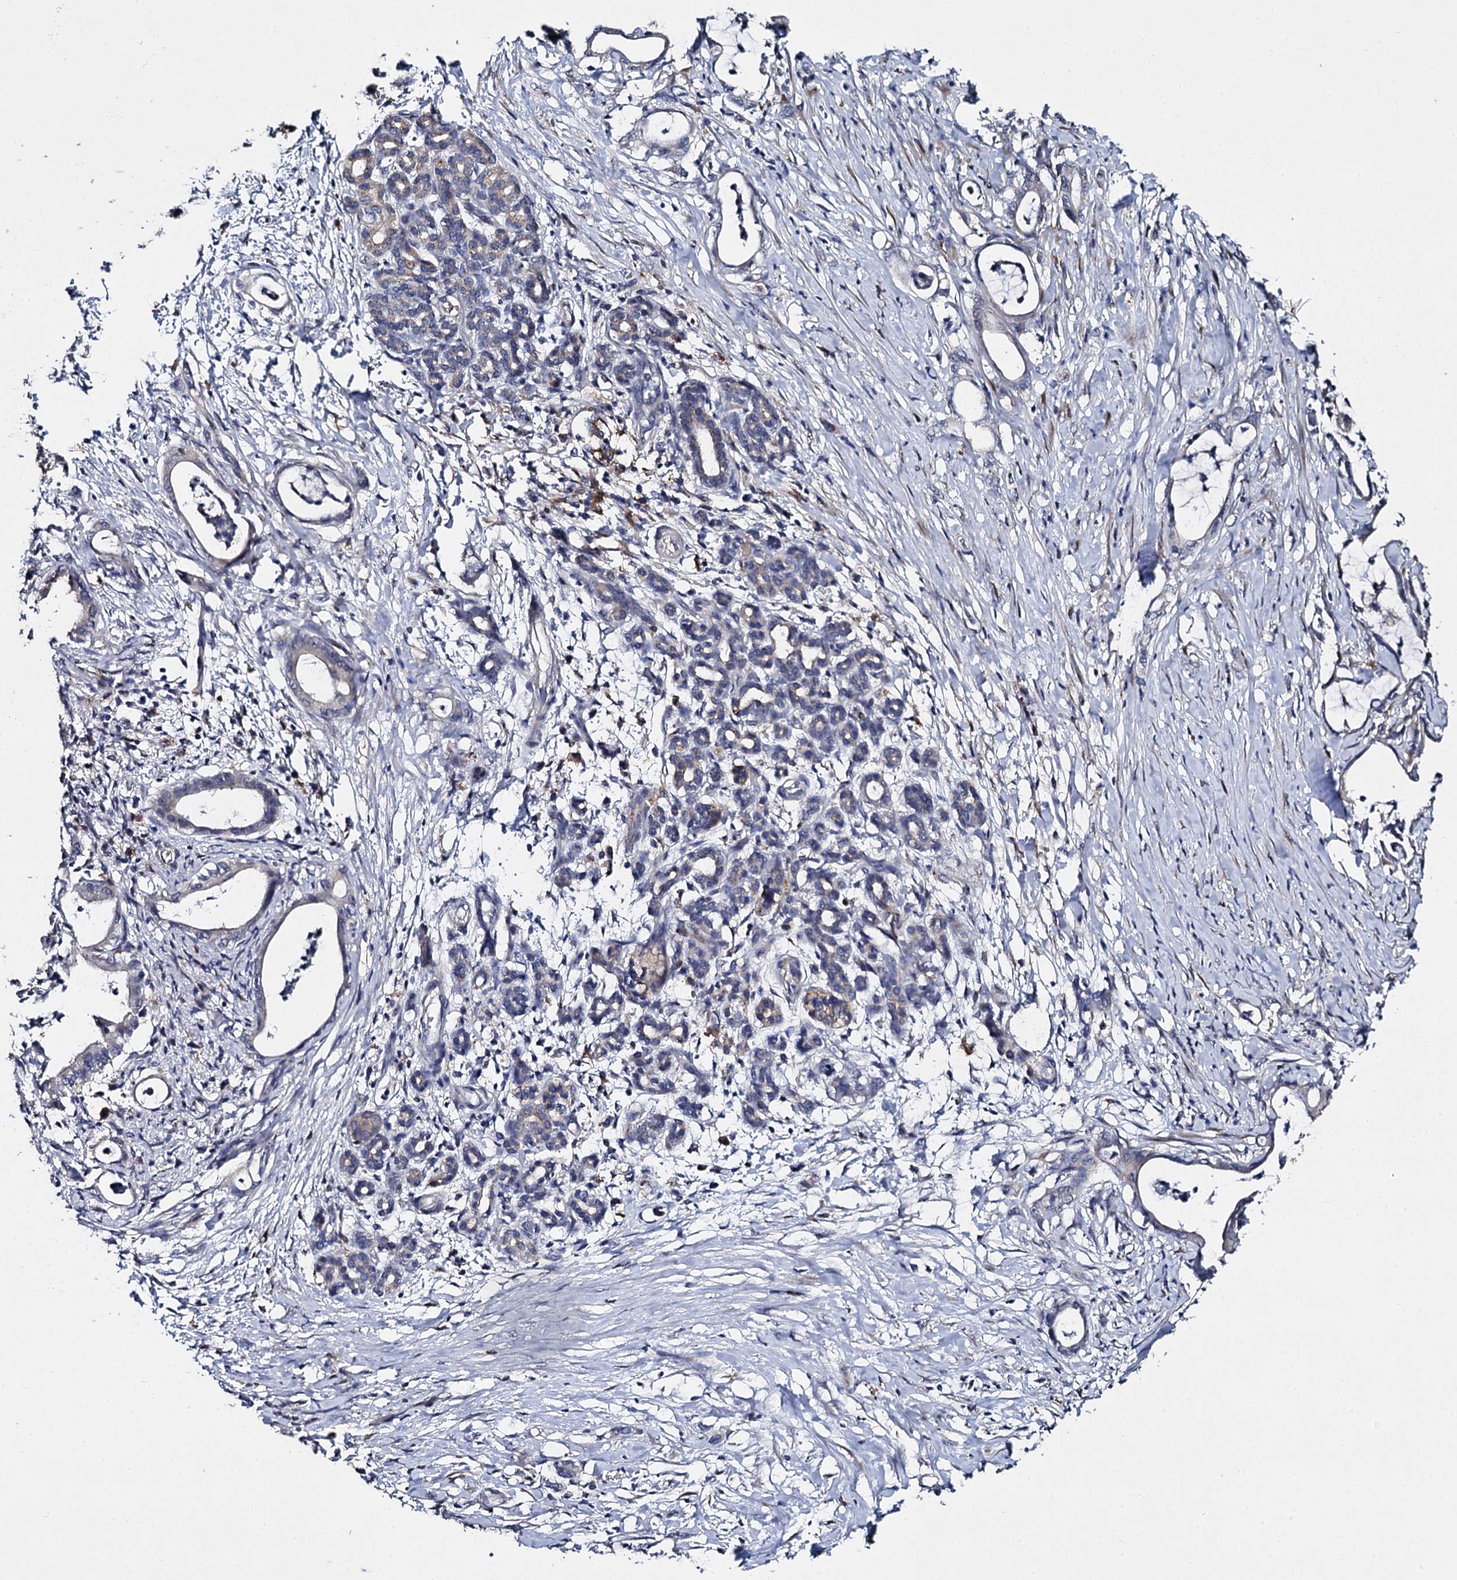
{"staining": {"intensity": "negative", "quantity": "none", "location": "none"}, "tissue": "pancreatic cancer", "cell_type": "Tumor cells", "image_type": "cancer", "snomed": [{"axis": "morphology", "description": "Adenocarcinoma, NOS"}, {"axis": "topography", "description": "Pancreas"}], "caption": "A histopathology image of pancreatic cancer (adenocarcinoma) stained for a protein reveals no brown staining in tumor cells. Brightfield microscopy of immunohistochemistry (IHC) stained with DAB (3,3'-diaminobenzidine) (brown) and hematoxylin (blue), captured at high magnification.", "gene": "LRRC28", "patient": {"sex": "female", "age": 55}}